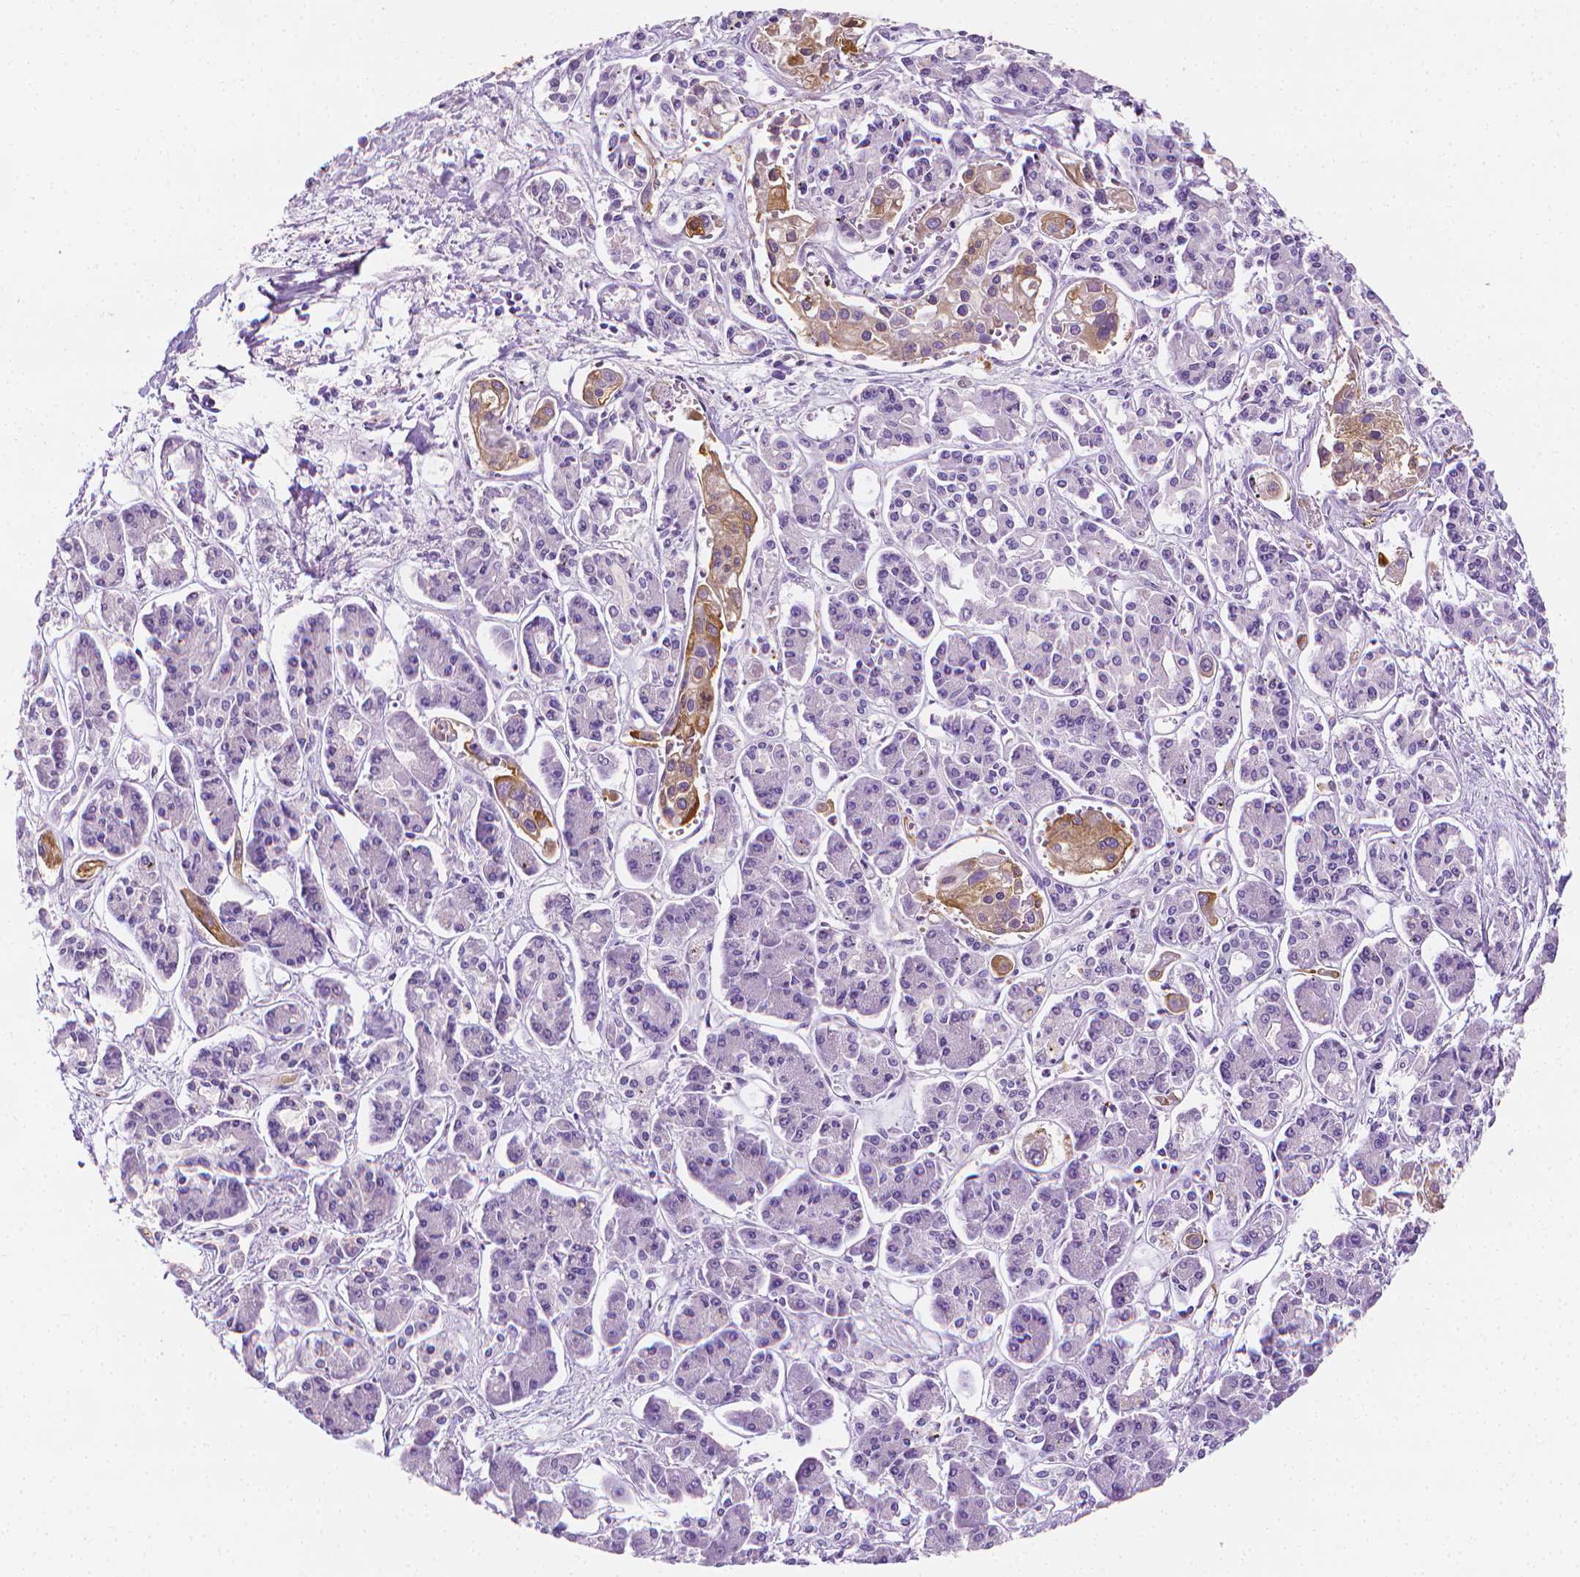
{"staining": {"intensity": "negative", "quantity": "none", "location": "none"}, "tissue": "pancreatic cancer", "cell_type": "Tumor cells", "image_type": "cancer", "snomed": [{"axis": "morphology", "description": "Adenocarcinoma, NOS"}, {"axis": "topography", "description": "Pancreas"}], "caption": "Protein analysis of pancreatic cancer (adenocarcinoma) reveals no significant staining in tumor cells. The staining is performed using DAB brown chromogen with nuclei counter-stained in using hematoxylin.", "gene": "FASN", "patient": {"sex": "male", "age": 85}}